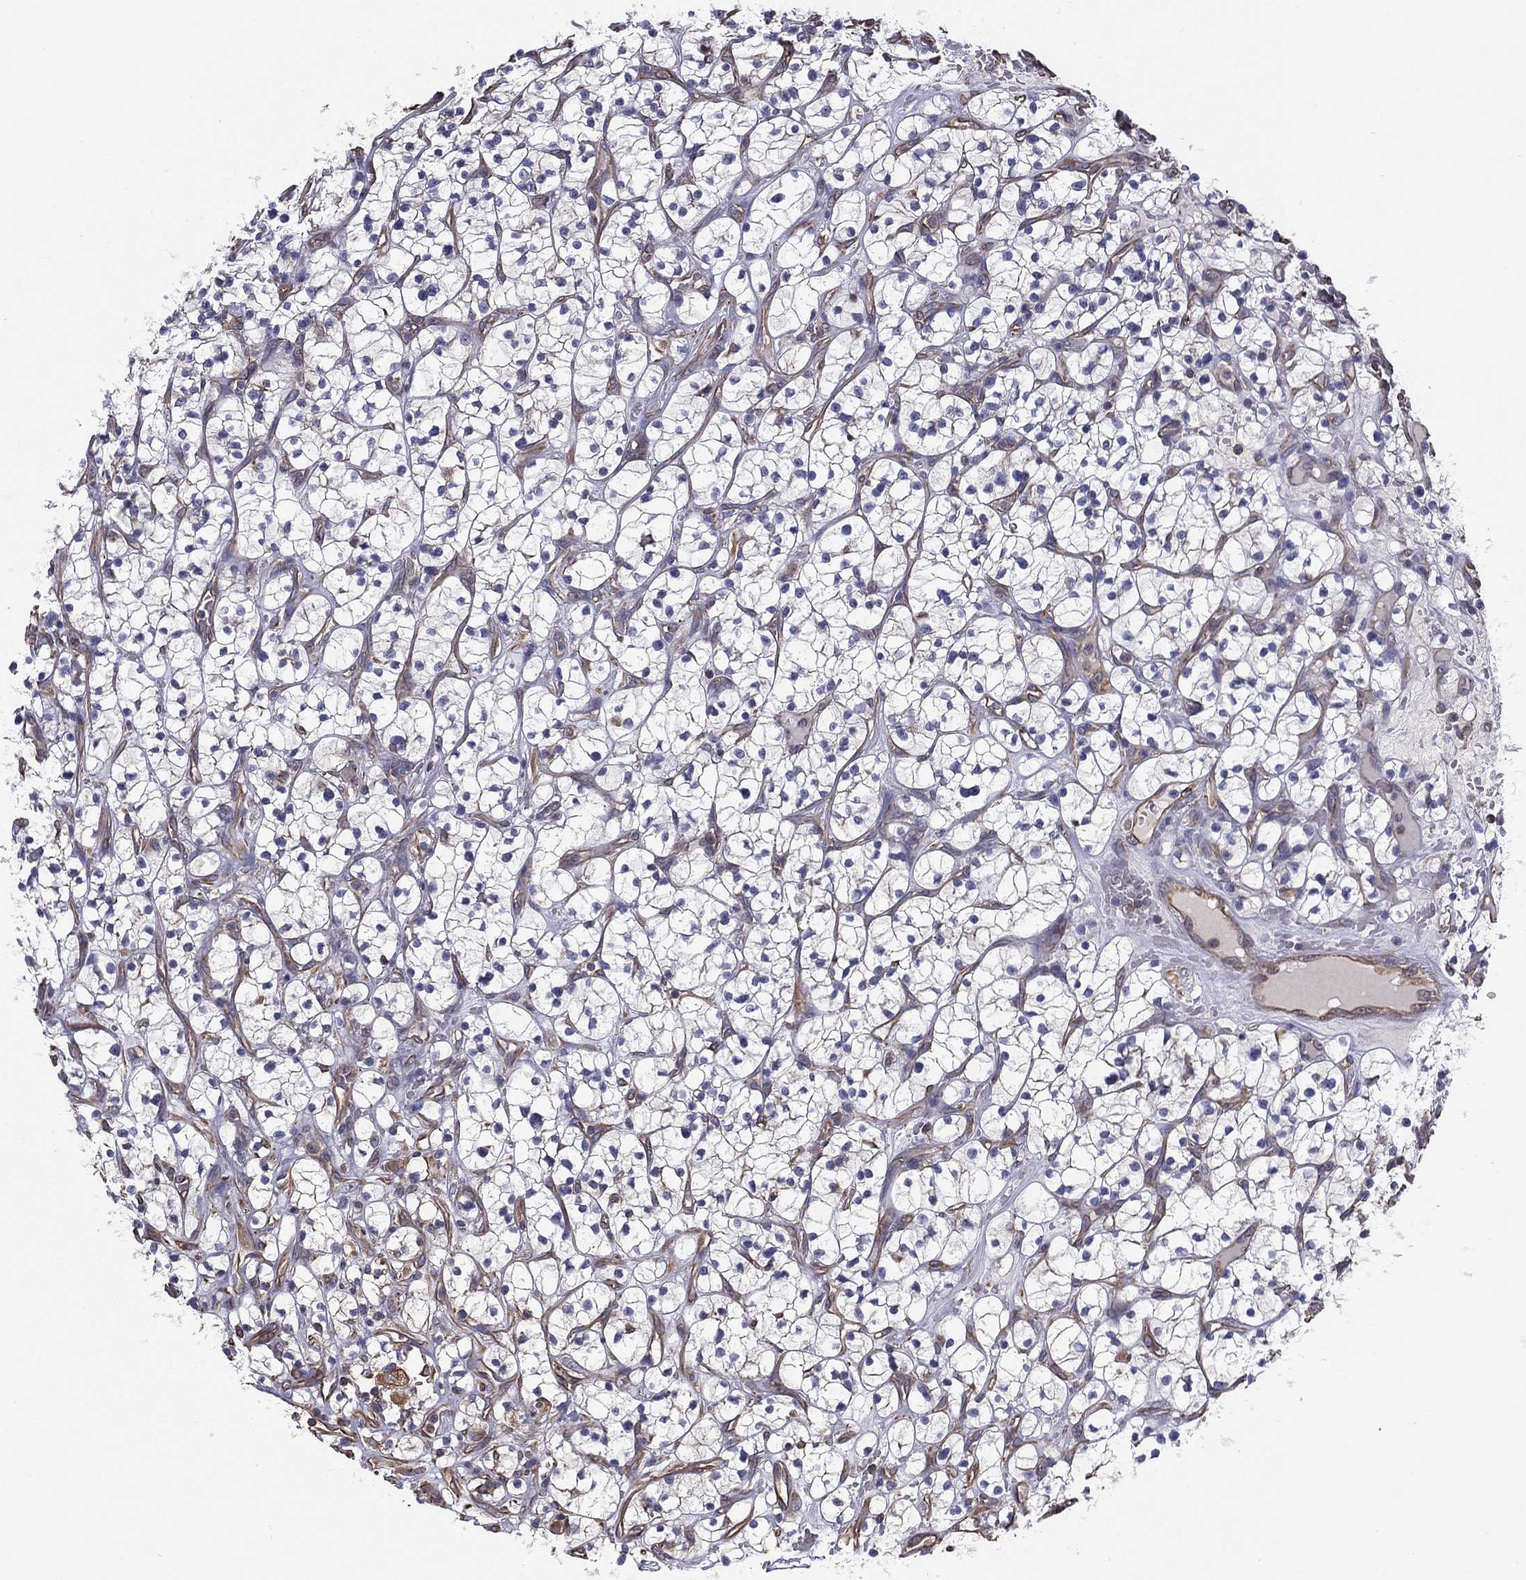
{"staining": {"intensity": "negative", "quantity": "none", "location": "none"}, "tissue": "renal cancer", "cell_type": "Tumor cells", "image_type": "cancer", "snomed": [{"axis": "morphology", "description": "Adenocarcinoma, NOS"}, {"axis": "topography", "description": "Kidney"}], "caption": "The immunohistochemistry (IHC) image has no significant expression in tumor cells of renal adenocarcinoma tissue.", "gene": "SCUBE1", "patient": {"sex": "female", "age": 64}}